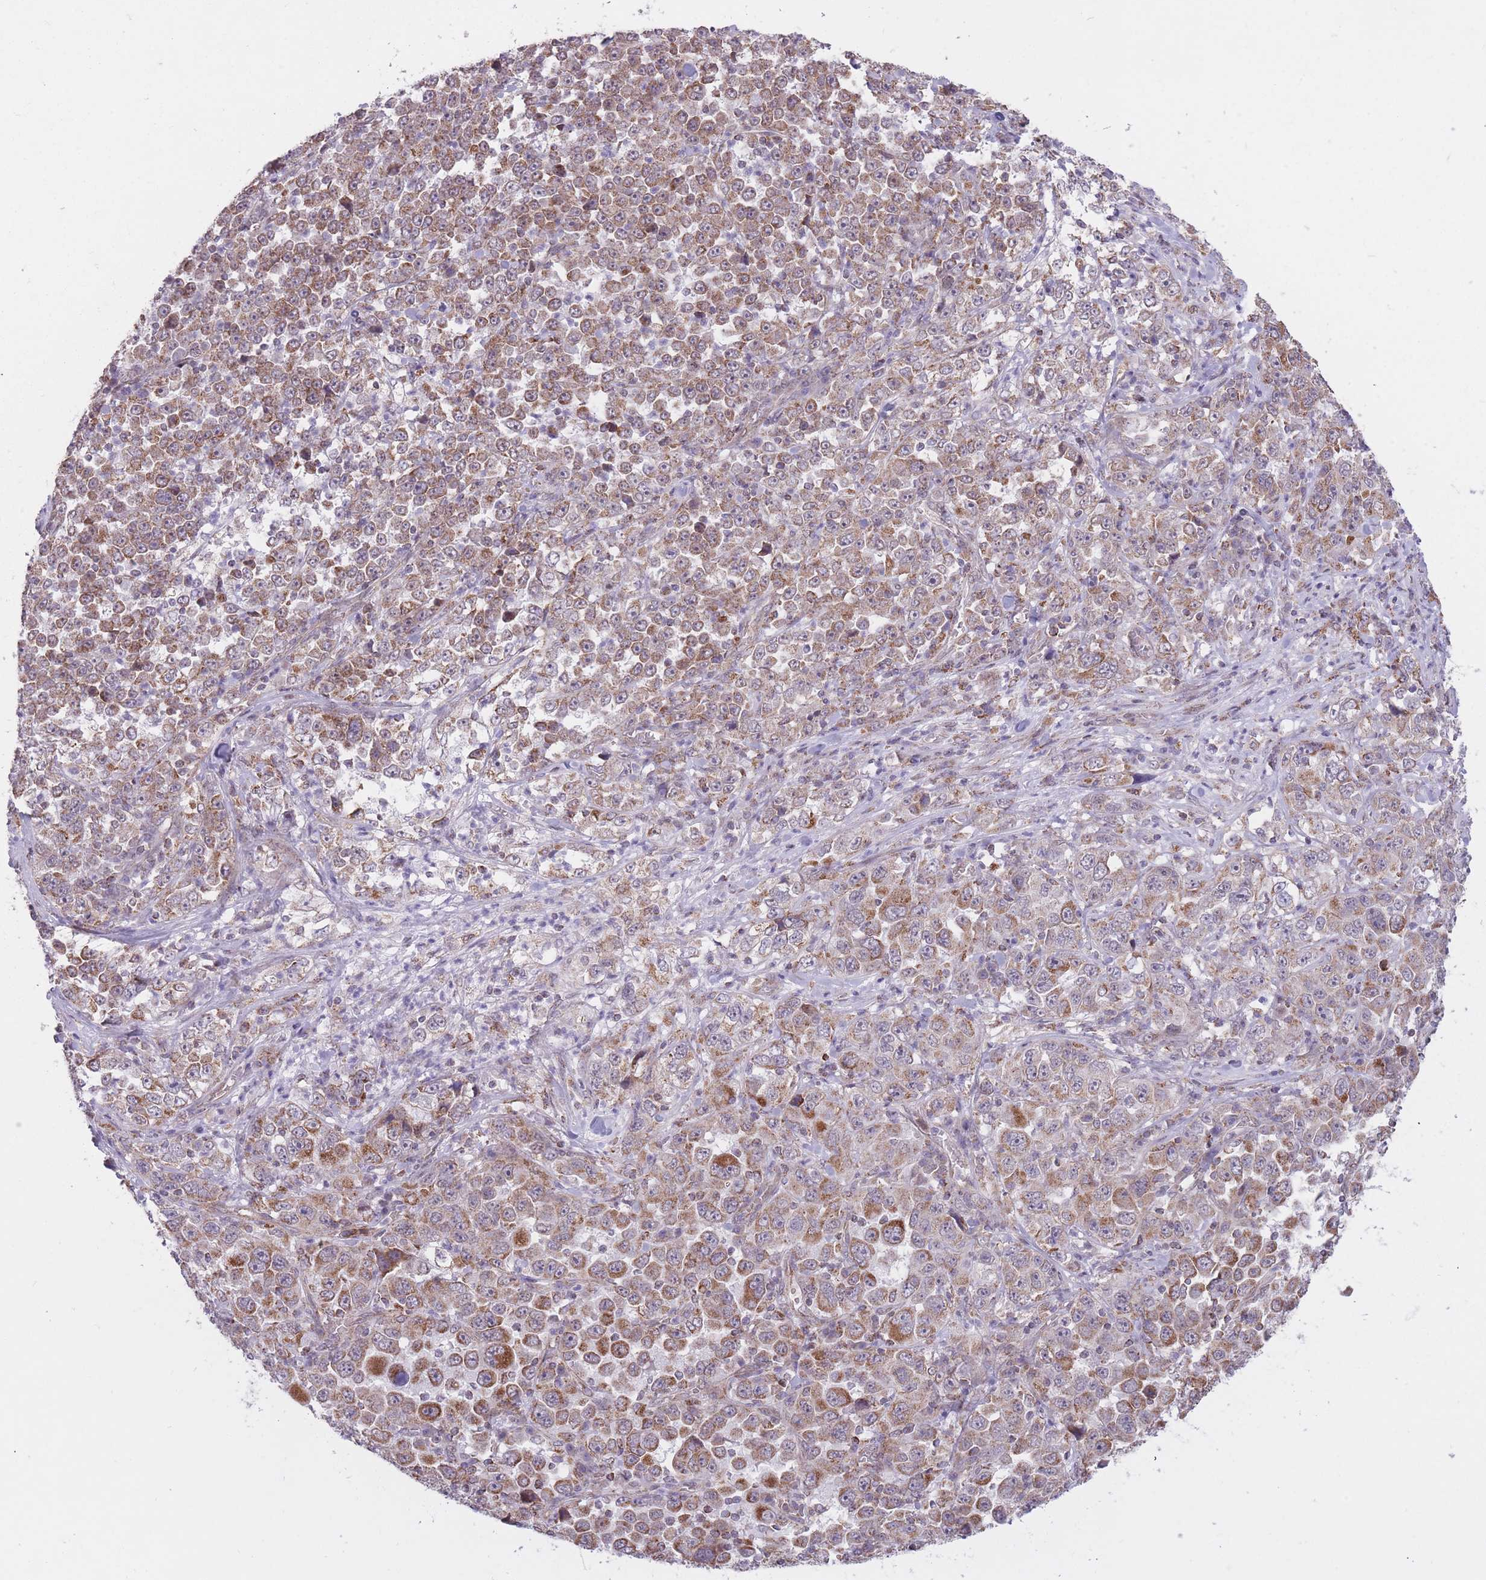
{"staining": {"intensity": "moderate", "quantity": ">75%", "location": "cytoplasmic/membranous"}, "tissue": "stomach cancer", "cell_type": "Tumor cells", "image_type": "cancer", "snomed": [{"axis": "morphology", "description": "Normal tissue, NOS"}, {"axis": "morphology", "description": "Adenocarcinoma, NOS"}, {"axis": "topography", "description": "Stomach, upper"}, {"axis": "topography", "description": "Stomach"}], "caption": "A micrograph of stomach cancer stained for a protein displays moderate cytoplasmic/membranous brown staining in tumor cells.", "gene": "DPYSL4", "patient": {"sex": "male", "age": 59}}